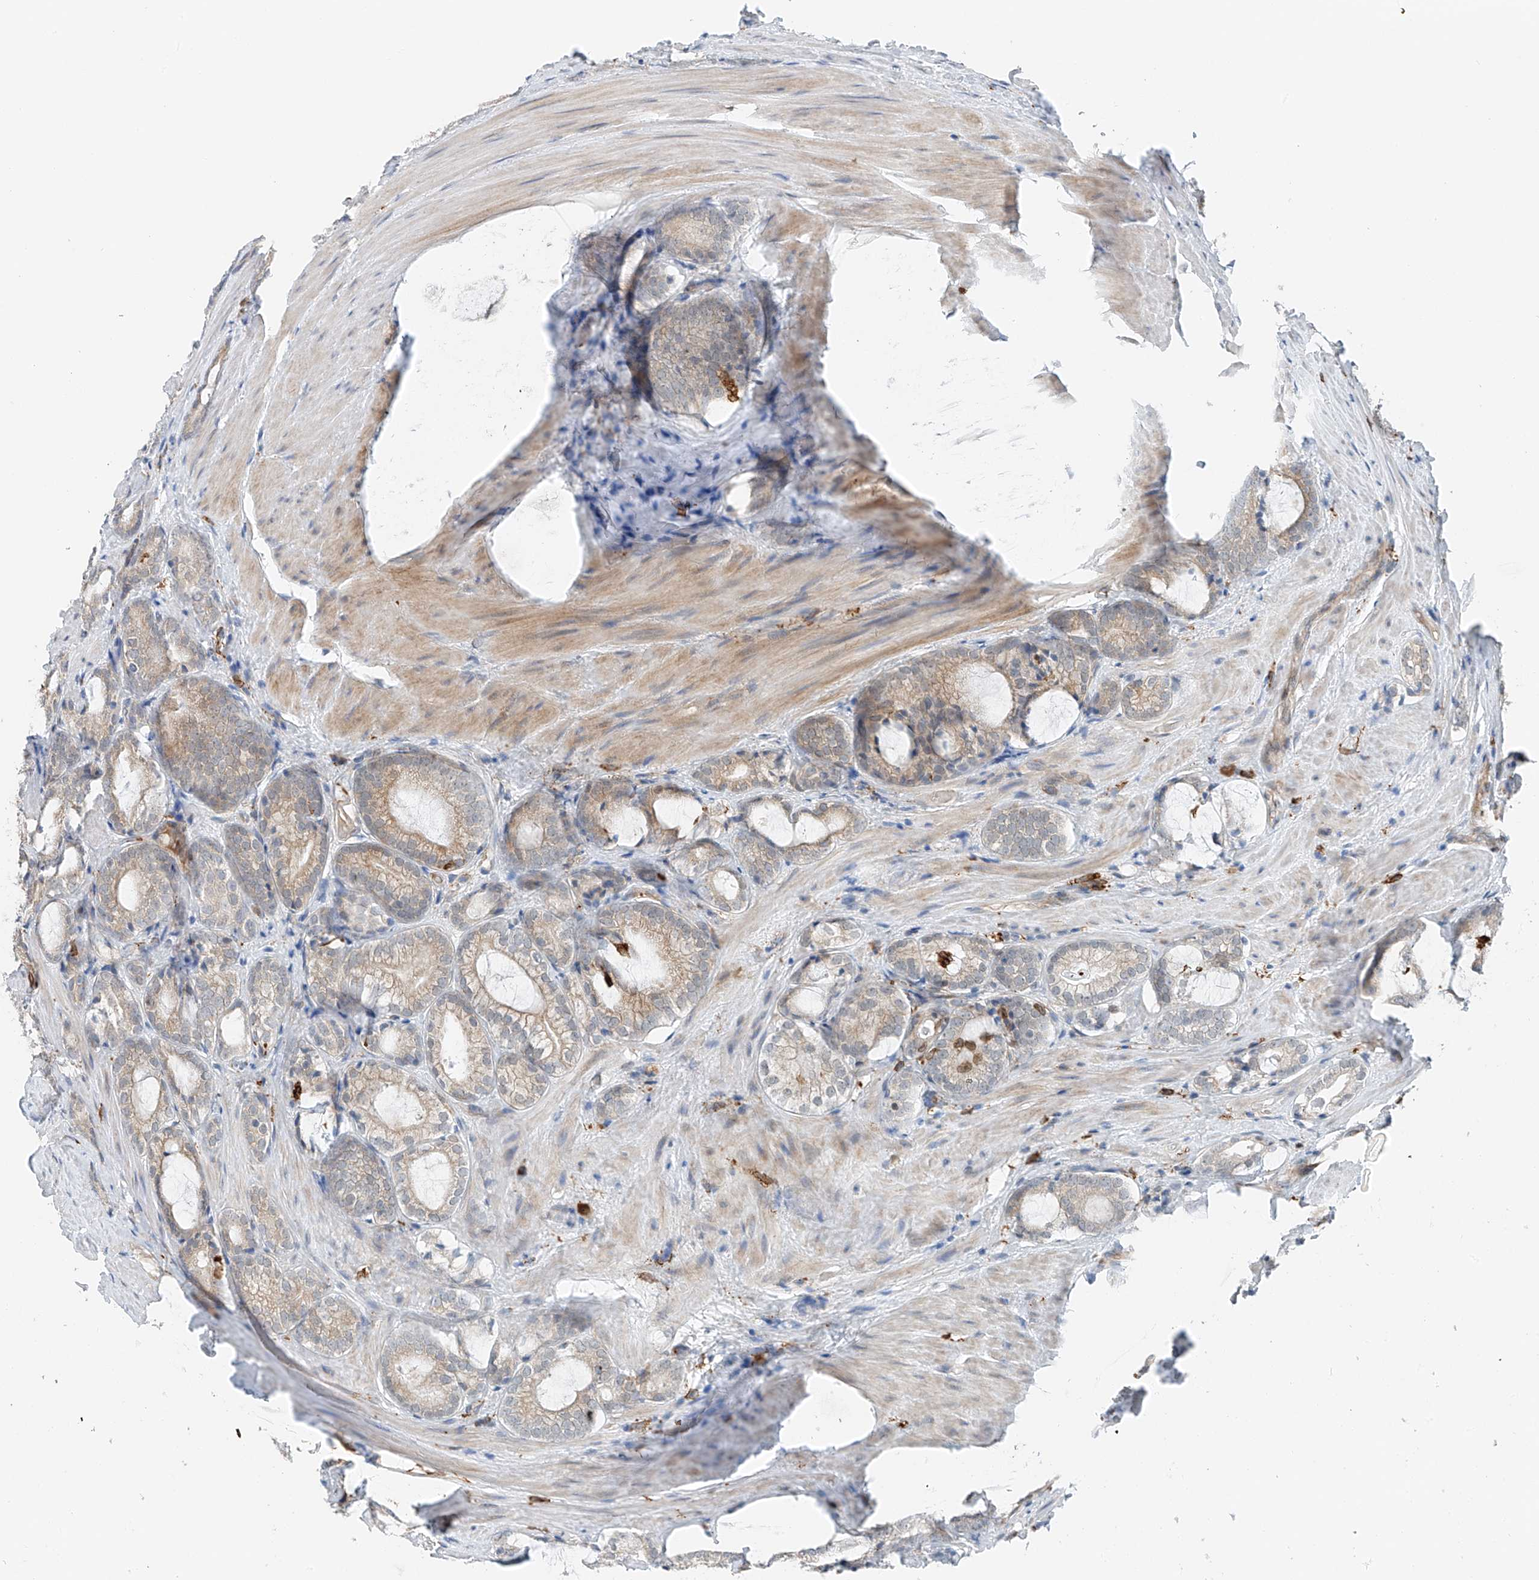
{"staining": {"intensity": "moderate", "quantity": "<25%", "location": "cytoplasmic/membranous"}, "tissue": "prostate cancer", "cell_type": "Tumor cells", "image_type": "cancer", "snomed": [{"axis": "morphology", "description": "Adenocarcinoma, High grade"}, {"axis": "topography", "description": "Prostate"}], "caption": "There is low levels of moderate cytoplasmic/membranous staining in tumor cells of prostate cancer, as demonstrated by immunohistochemical staining (brown color).", "gene": "TBXAS1", "patient": {"sex": "male", "age": 63}}